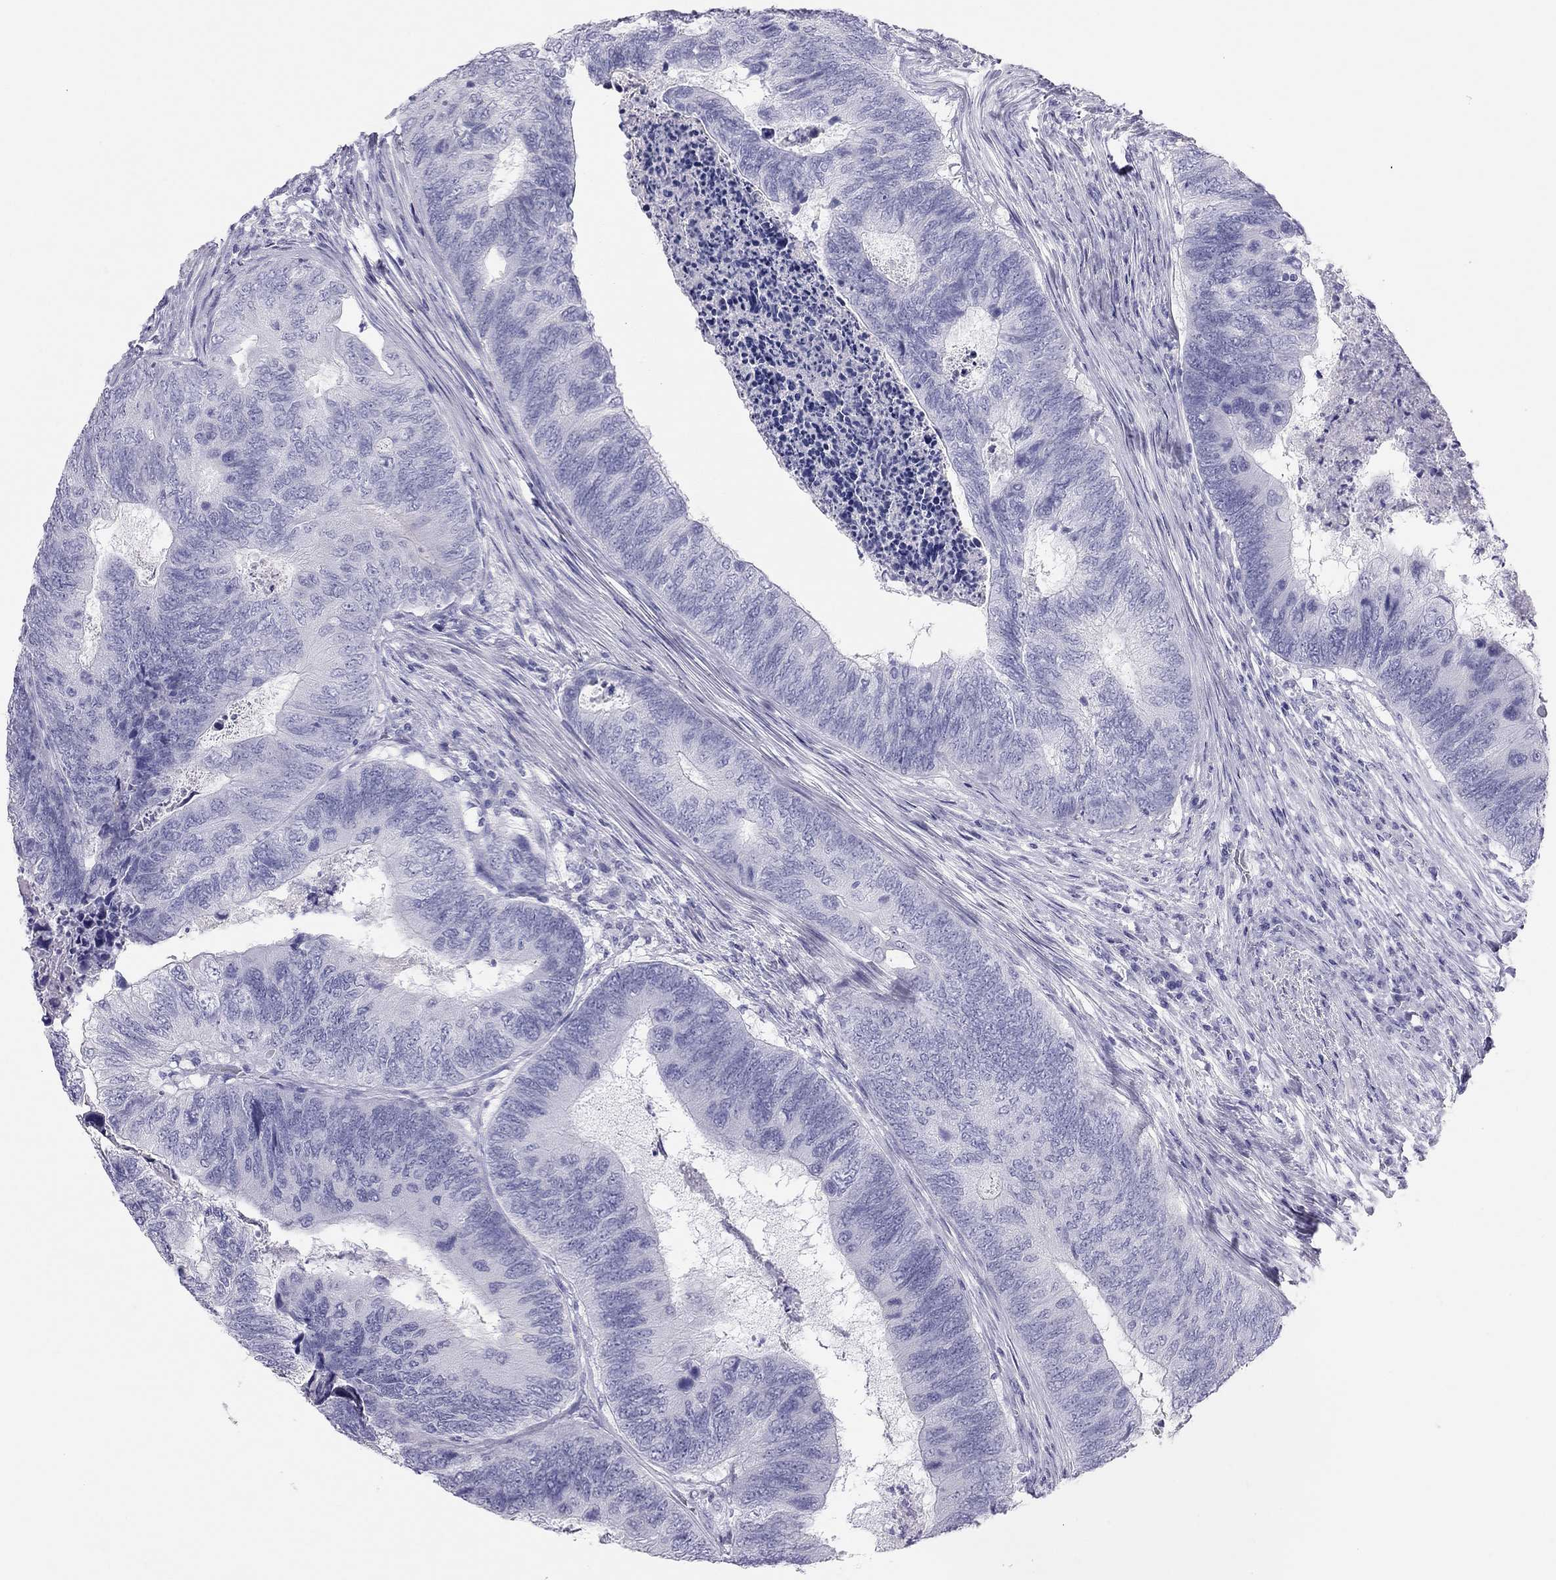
{"staining": {"intensity": "negative", "quantity": "none", "location": "none"}, "tissue": "colorectal cancer", "cell_type": "Tumor cells", "image_type": "cancer", "snomed": [{"axis": "morphology", "description": "Adenocarcinoma, NOS"}, {"axis": "topography", "description": "Colon"}], "caption": "An image of colorectal cancer (adenocarcinoma) stained for a protein demonstrates no brown staining in tumor cells.", "gene": "TRPM3", "patient": {"sex": "female", "age": 67}}